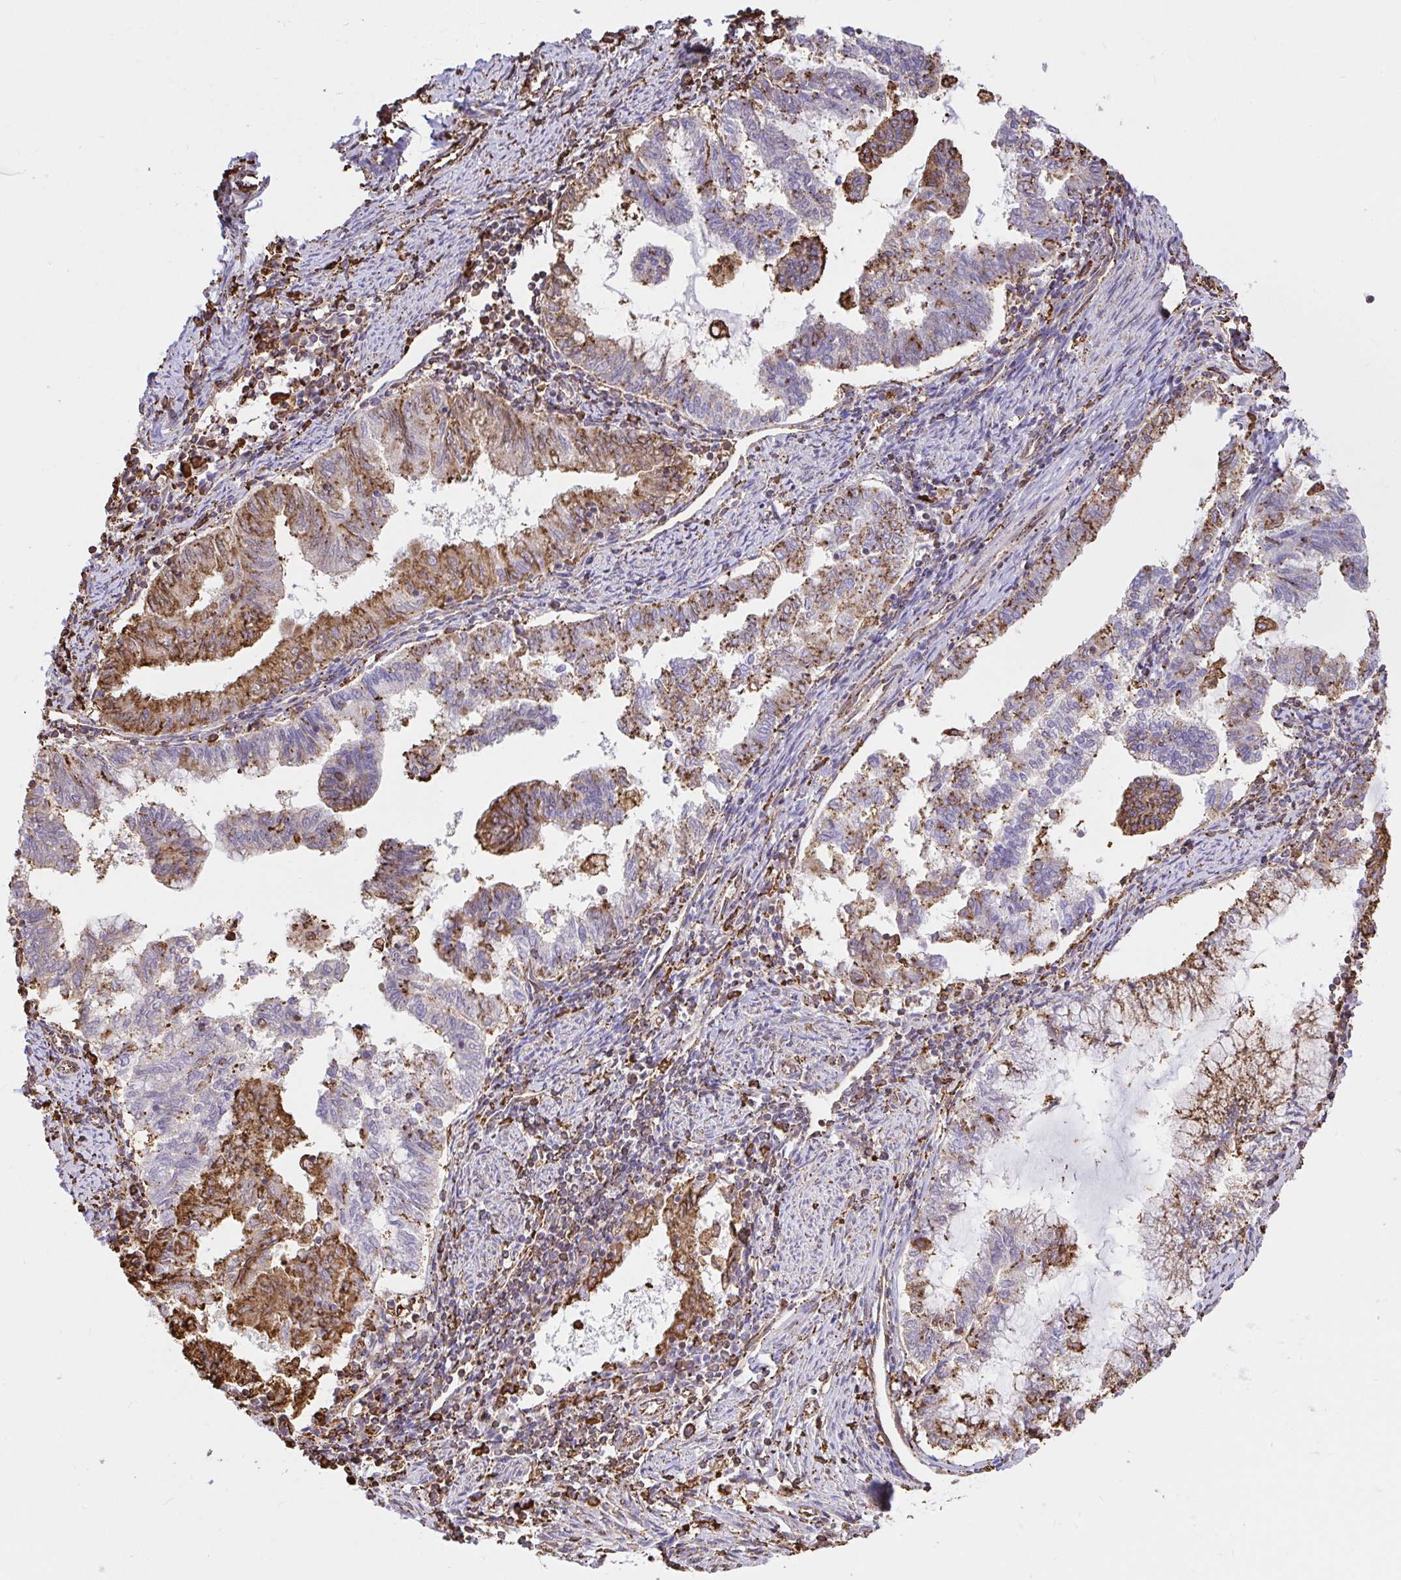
{"staining": {"intensity": "moderate", "quantity": "25%-75%", "location": "cytoplasmic/membranous"}, "tissue": "endometrial cancer", "cell_type": "Tumor cells", "image_type": "cancer", "snomed": [{"axis": "morphology", "description": "Adenocarcinoma, NOS"}, {"axis": "topography", "description": "Endometrium"}], "caption": "High-magnification brightfield microscopy of adenocarcinoma (endometrial) stained with DAB (brown) and counterstained with hematoxylin (blue). tumor cells exhibit moderate cytoplasmic/membranous expression is present in approximately25%-75% of cells. The staining was performed using DAB (3,3'-diaminobenzidine), with brown indicating positive protein expression. Nuclei are stained blue with hematoxylin.", "gene": "CLGN", "patient": {"sex": "female", "age": 79}}